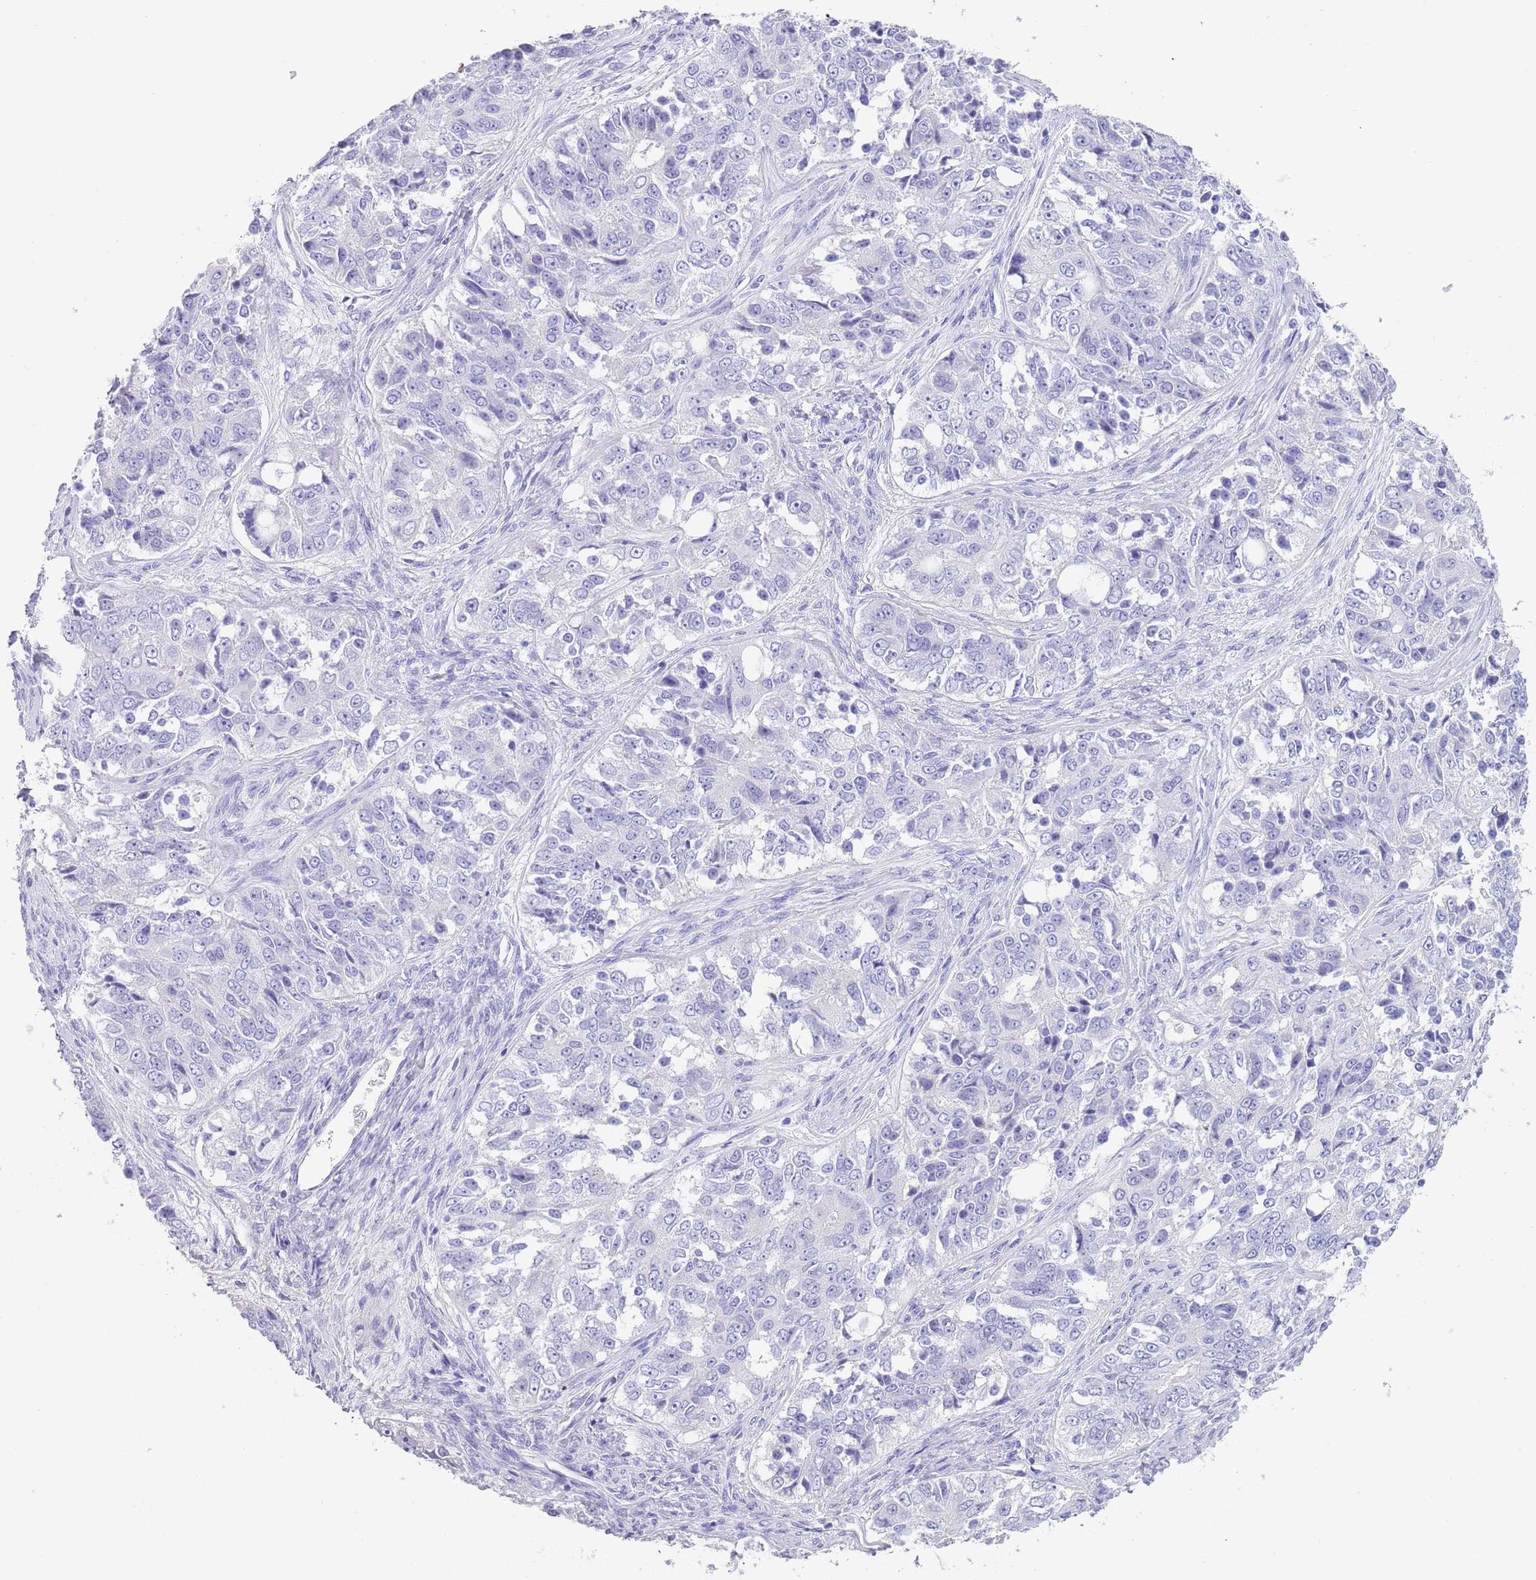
{"staining": {"intensity": "negative", "quantity": "none", "location": "none"}, "tissue": "ovarian cancer", "cell_type": "Tumor cells", "image_type": "cancer", "snomed": [{"axis": "morphology", "description": "Carcinoma, endometroid"}, {"axis": "topography", "description": "Ovary"}], "caption": "Protein analysis of ovarian cancer (endometroid carcinoma) demonstrates no significant positivity in tumor cells.", "gene": "CPXM2", "patient": {"sex": "female", "age": 51}}